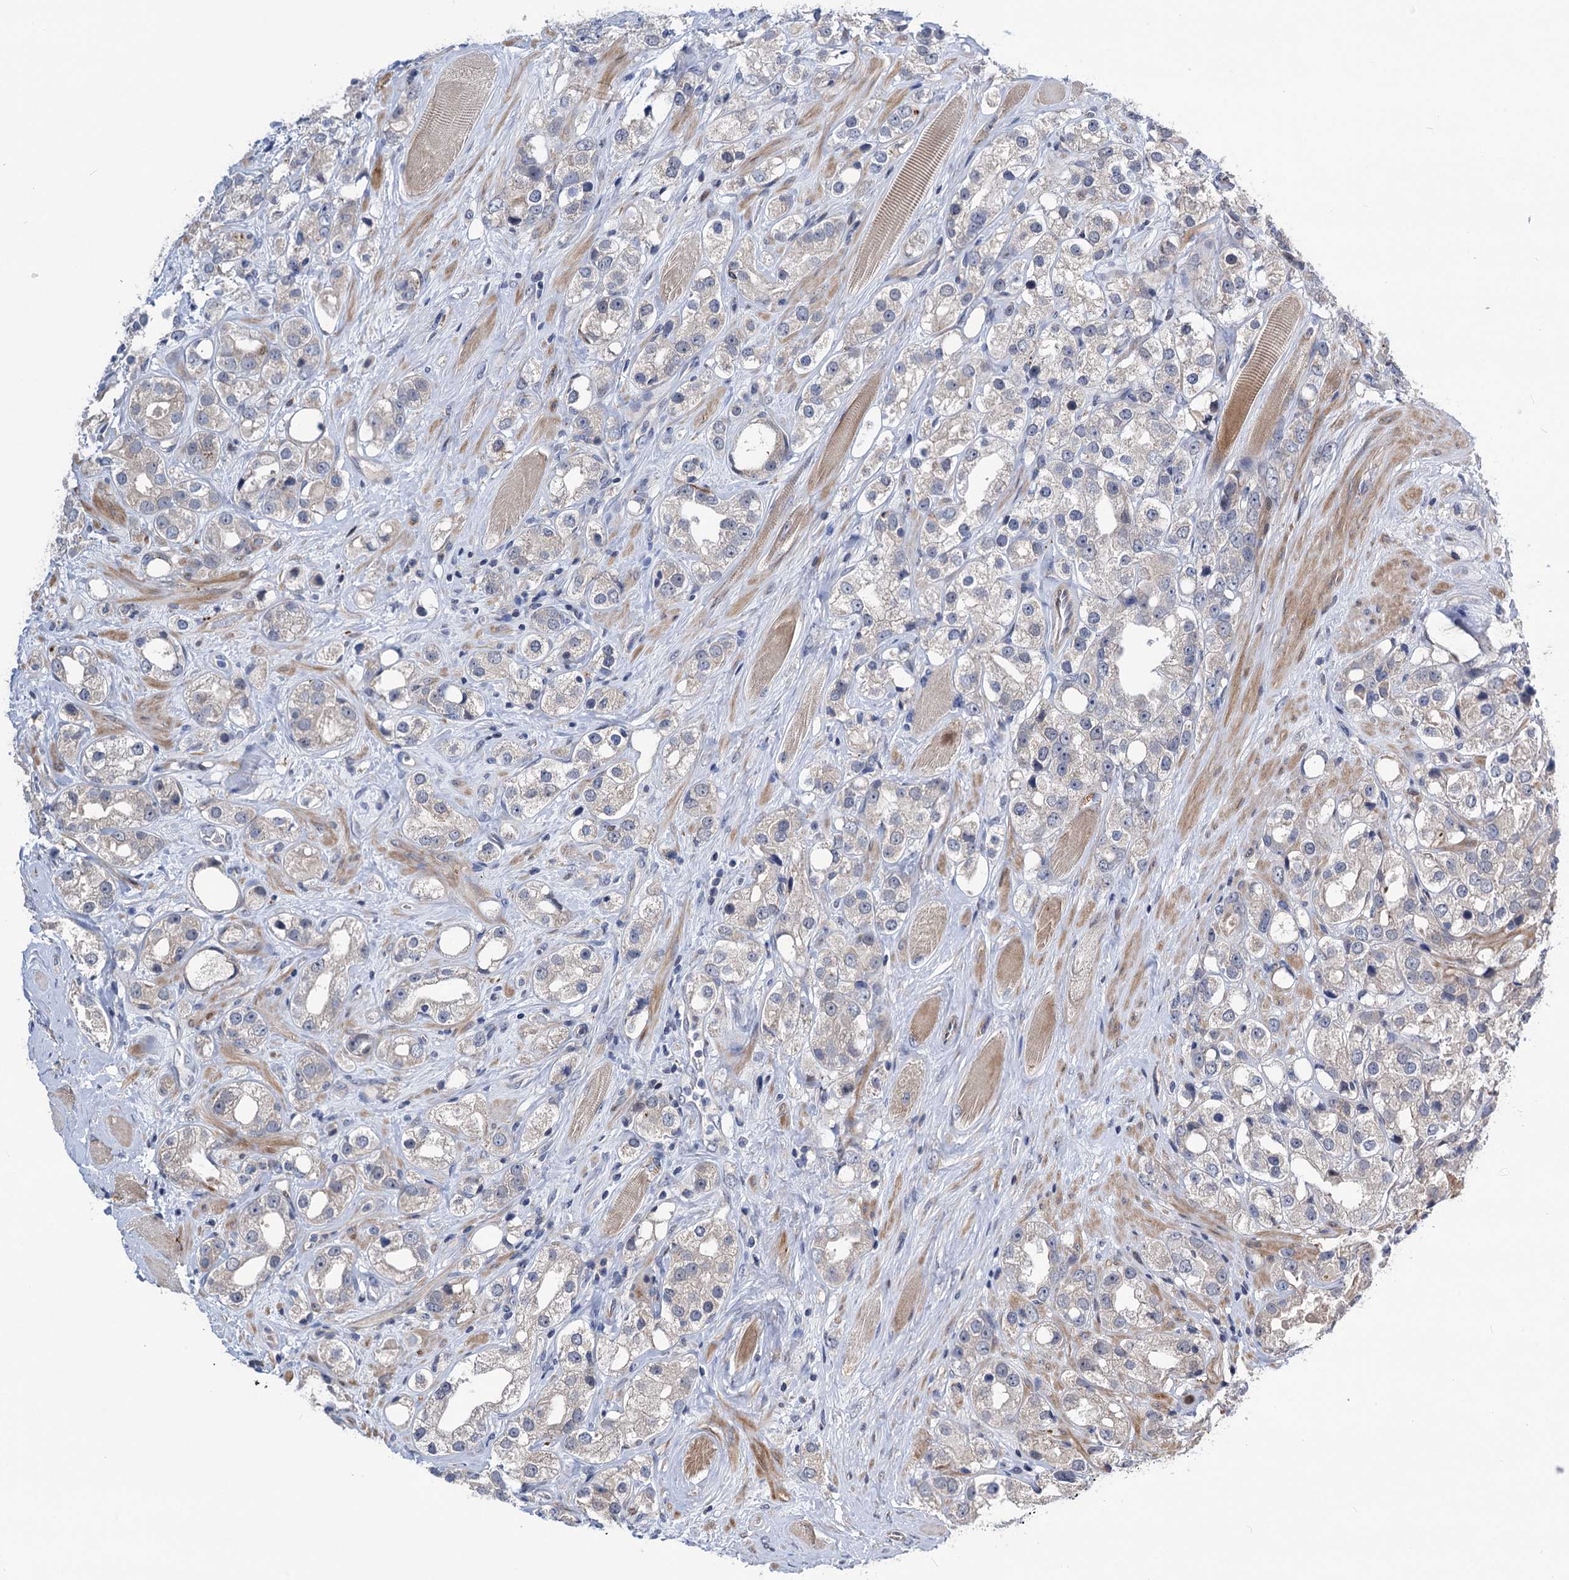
{"staining": {"intensity": "negative", "quantity": "none", "location": "none"}, "tissue": "prostate cancer", "cell_type": "Tumor cells", "image_type": "cancer", "snomed": [{"axis": "morphology", "description": "Adenocarcinoma, NOS"}, {"axis": "topography", "description": "Prostate"}], "caption": "IHC micrograph of prostate cancer (adenocarcinoma) stained for a protein (brown), which exhibits no staining in tumor cells. Nuclei are stained in blue.", "gene": "UBR1", "patient": {"sex": "male", "age": 79}}